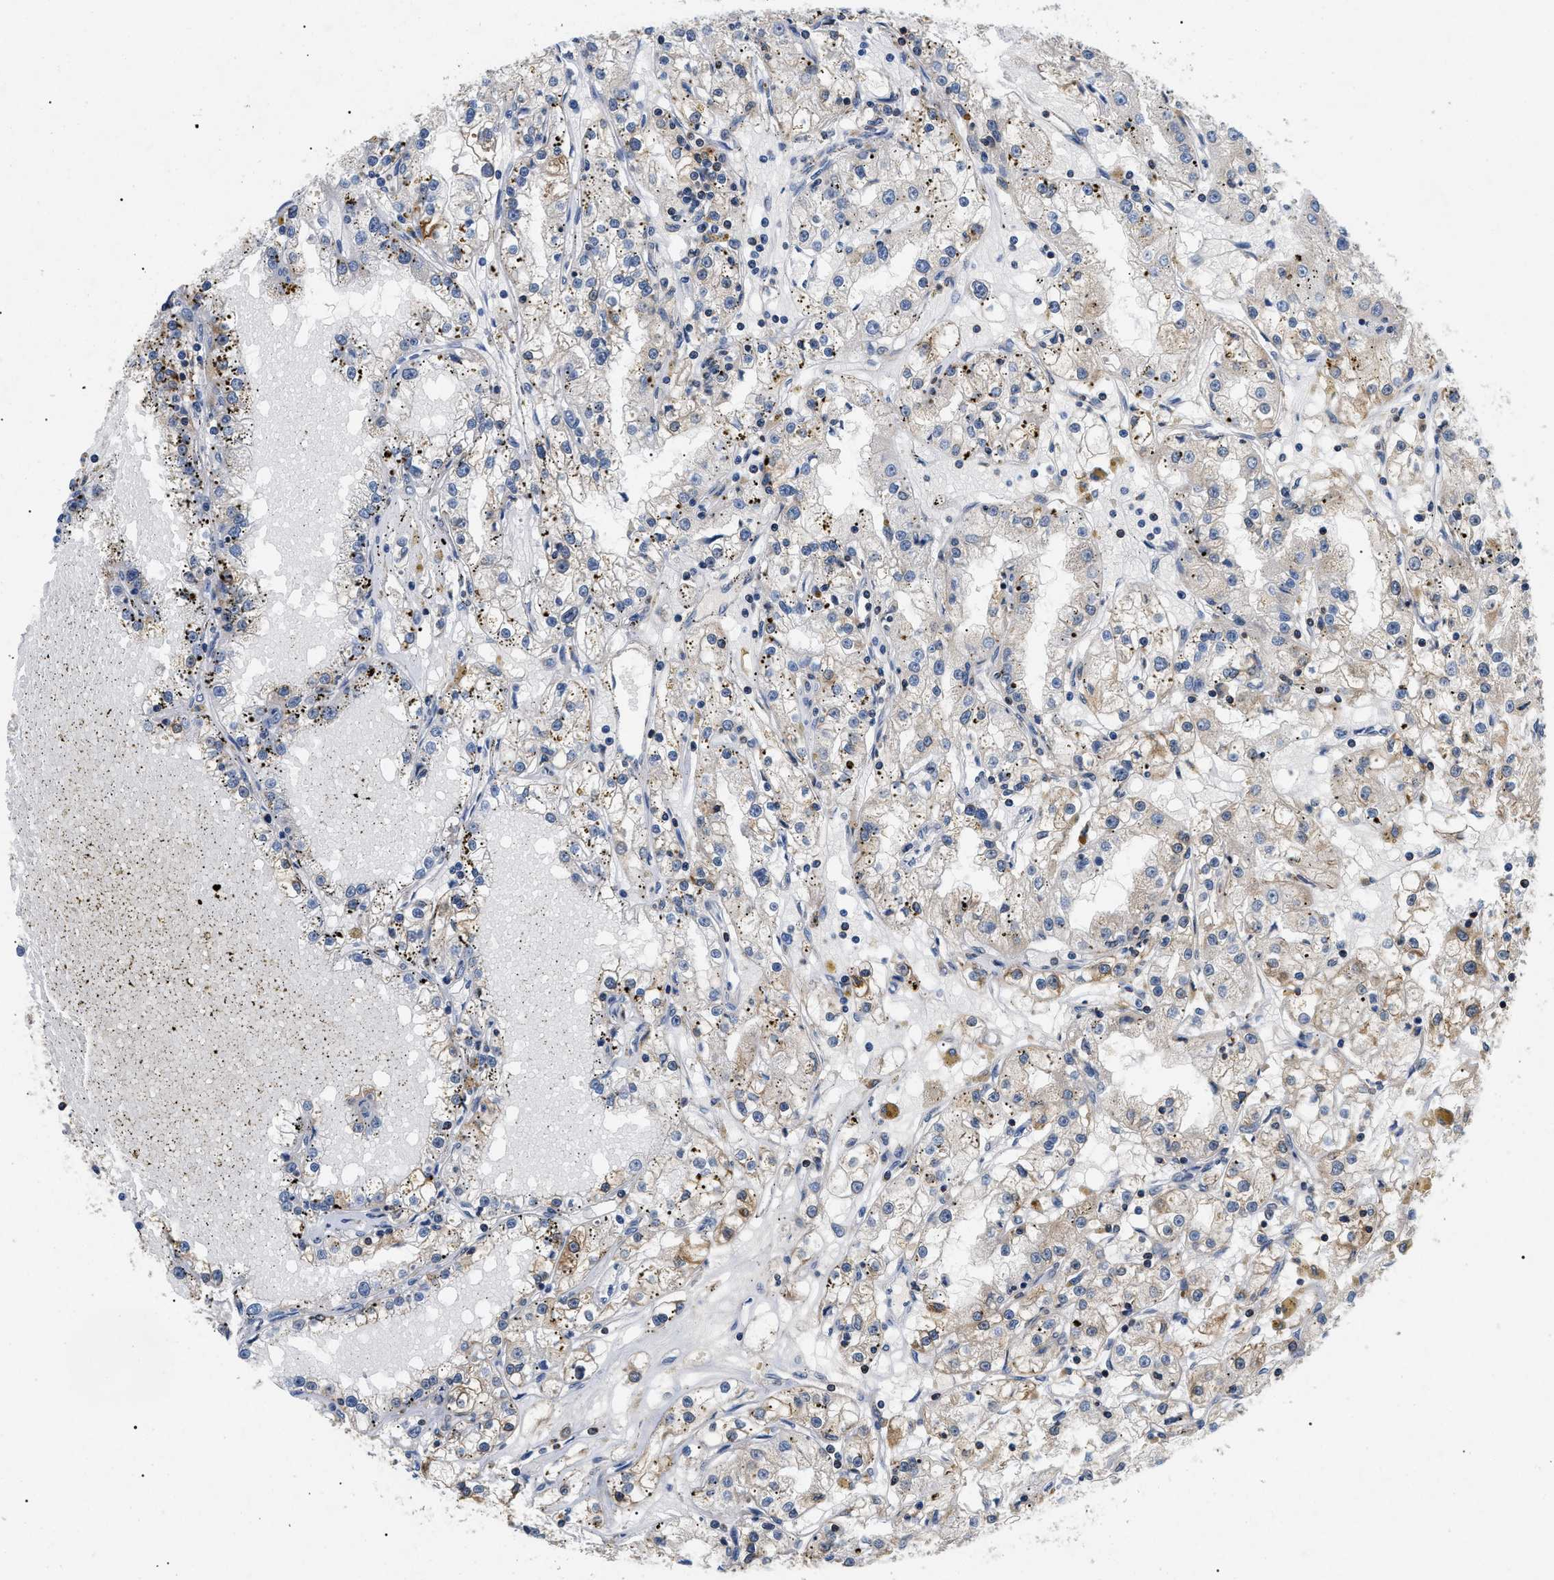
{"staining": {"intensity": "moderate", "quantity": "25%-75%", "location": "cytoplasmic/membranous"}, "tissue": "renal cancer", "cell_type": "Tumor cells", "image_type": "cancer", "snomed": [{"axis": "morphology", "description": "Adenocarcinoma, NOS"}, {"axis": "topography", "description": "Kidney"}], "caption": "Human renal cancer (adenocarcinoma) stained for a protein (brown) demonstrates moderate cytoplasmic/membranous positive positivity in approximately 25%-75% of tumor cells.", "gene": "DERL1", "patient": {"sex": "male", "age": 56}}